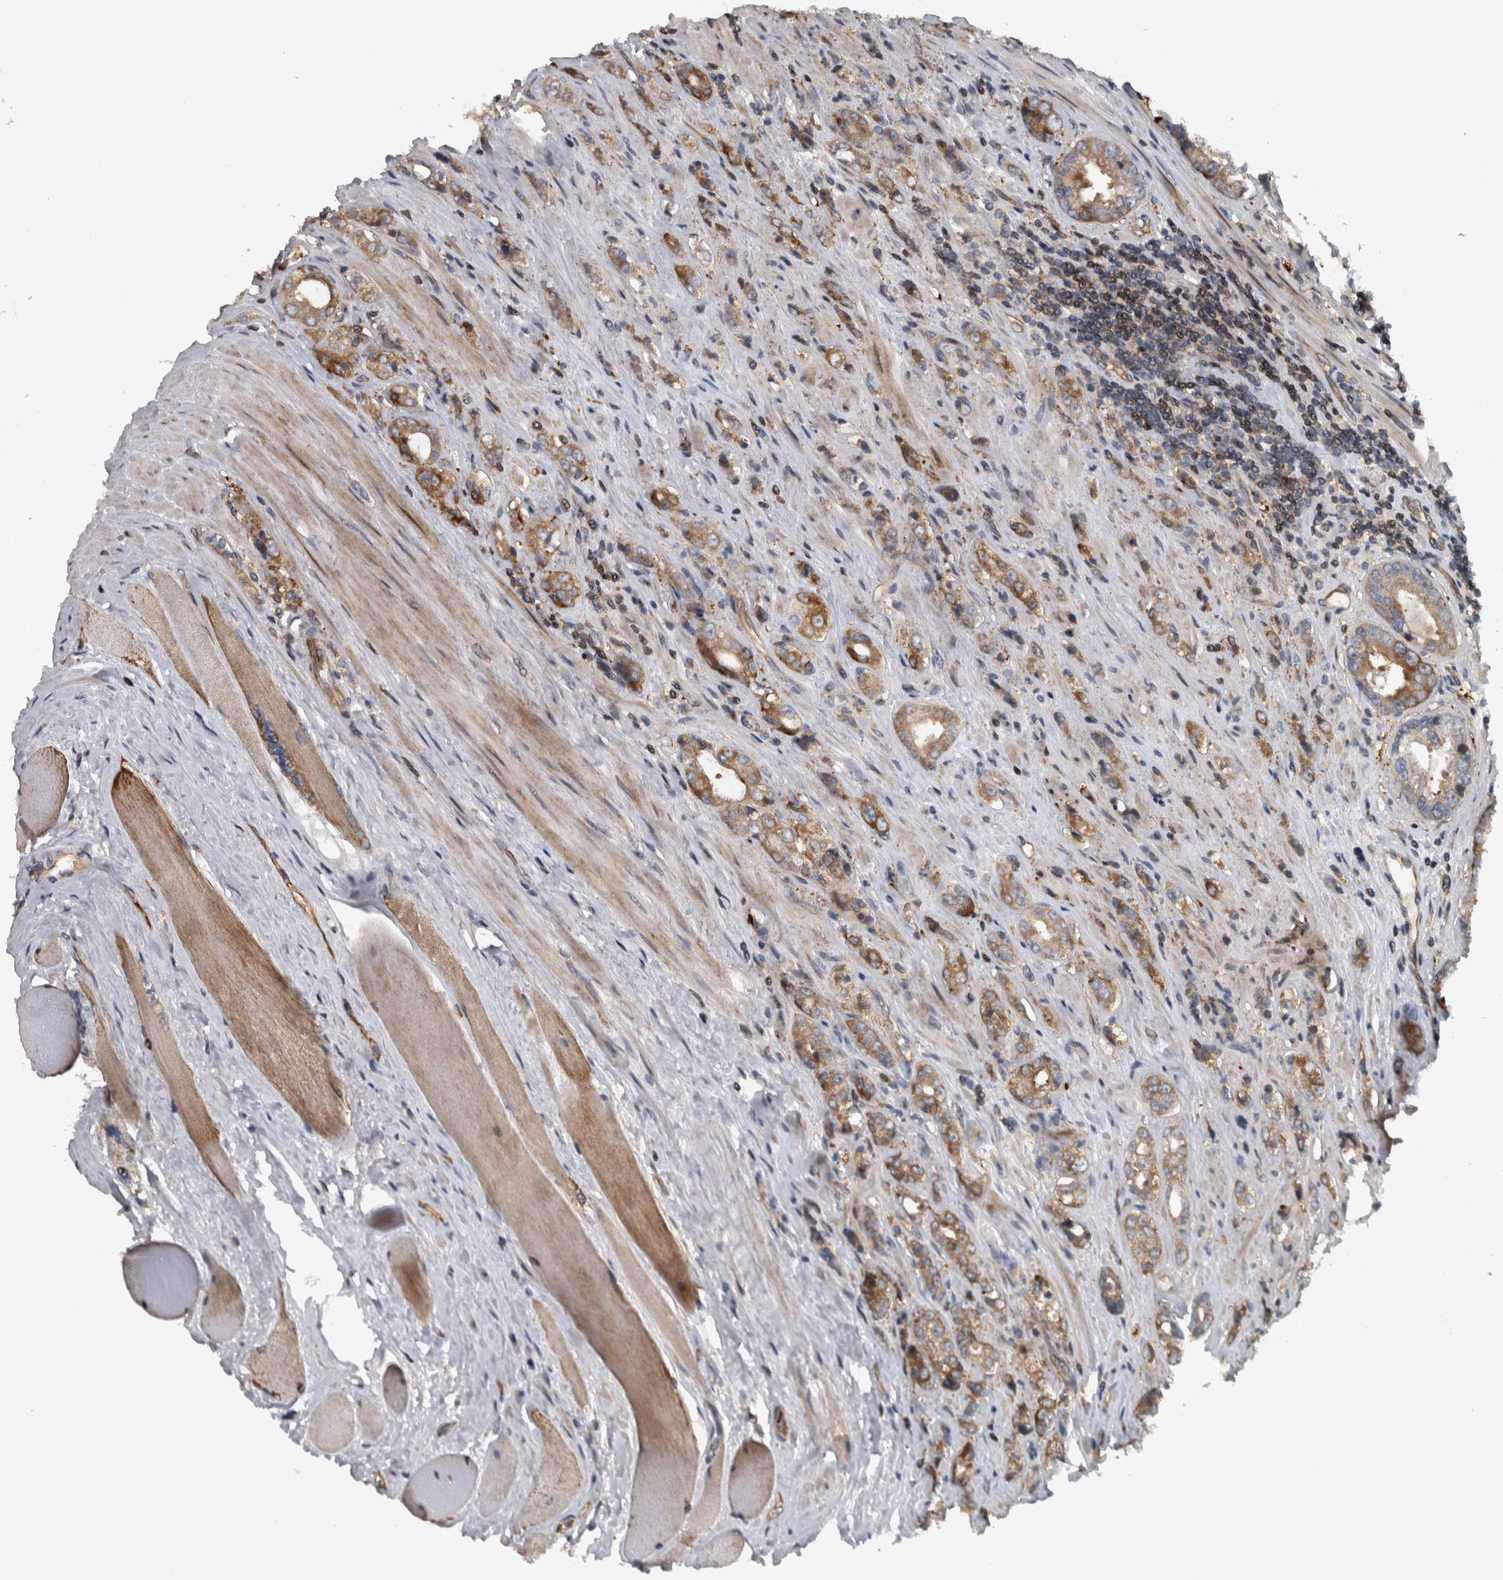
{"staining": {"intensity": "weak", "quantity": ">75%", "location": "cytoplasmic/membranous"}, "tissue": "prostate cancer", "cell_type": "Tumor cells", "image_type": "cancer", "snomed": [{"axis": "morphology", "description": "Adenocarcinoma, High grade"}, {"axis": "topography", "description": "Prostate"}], "caption": "Immunohistochemistry photomicrograph of prostate cancer stained for a protein (brown), which demonstrates low levels of weak cytoplasmic/membranous expression in about >75% of tumor cells.", "gene": "BAIAP2L1", "patient": {"sex": "male", "age": 61}}